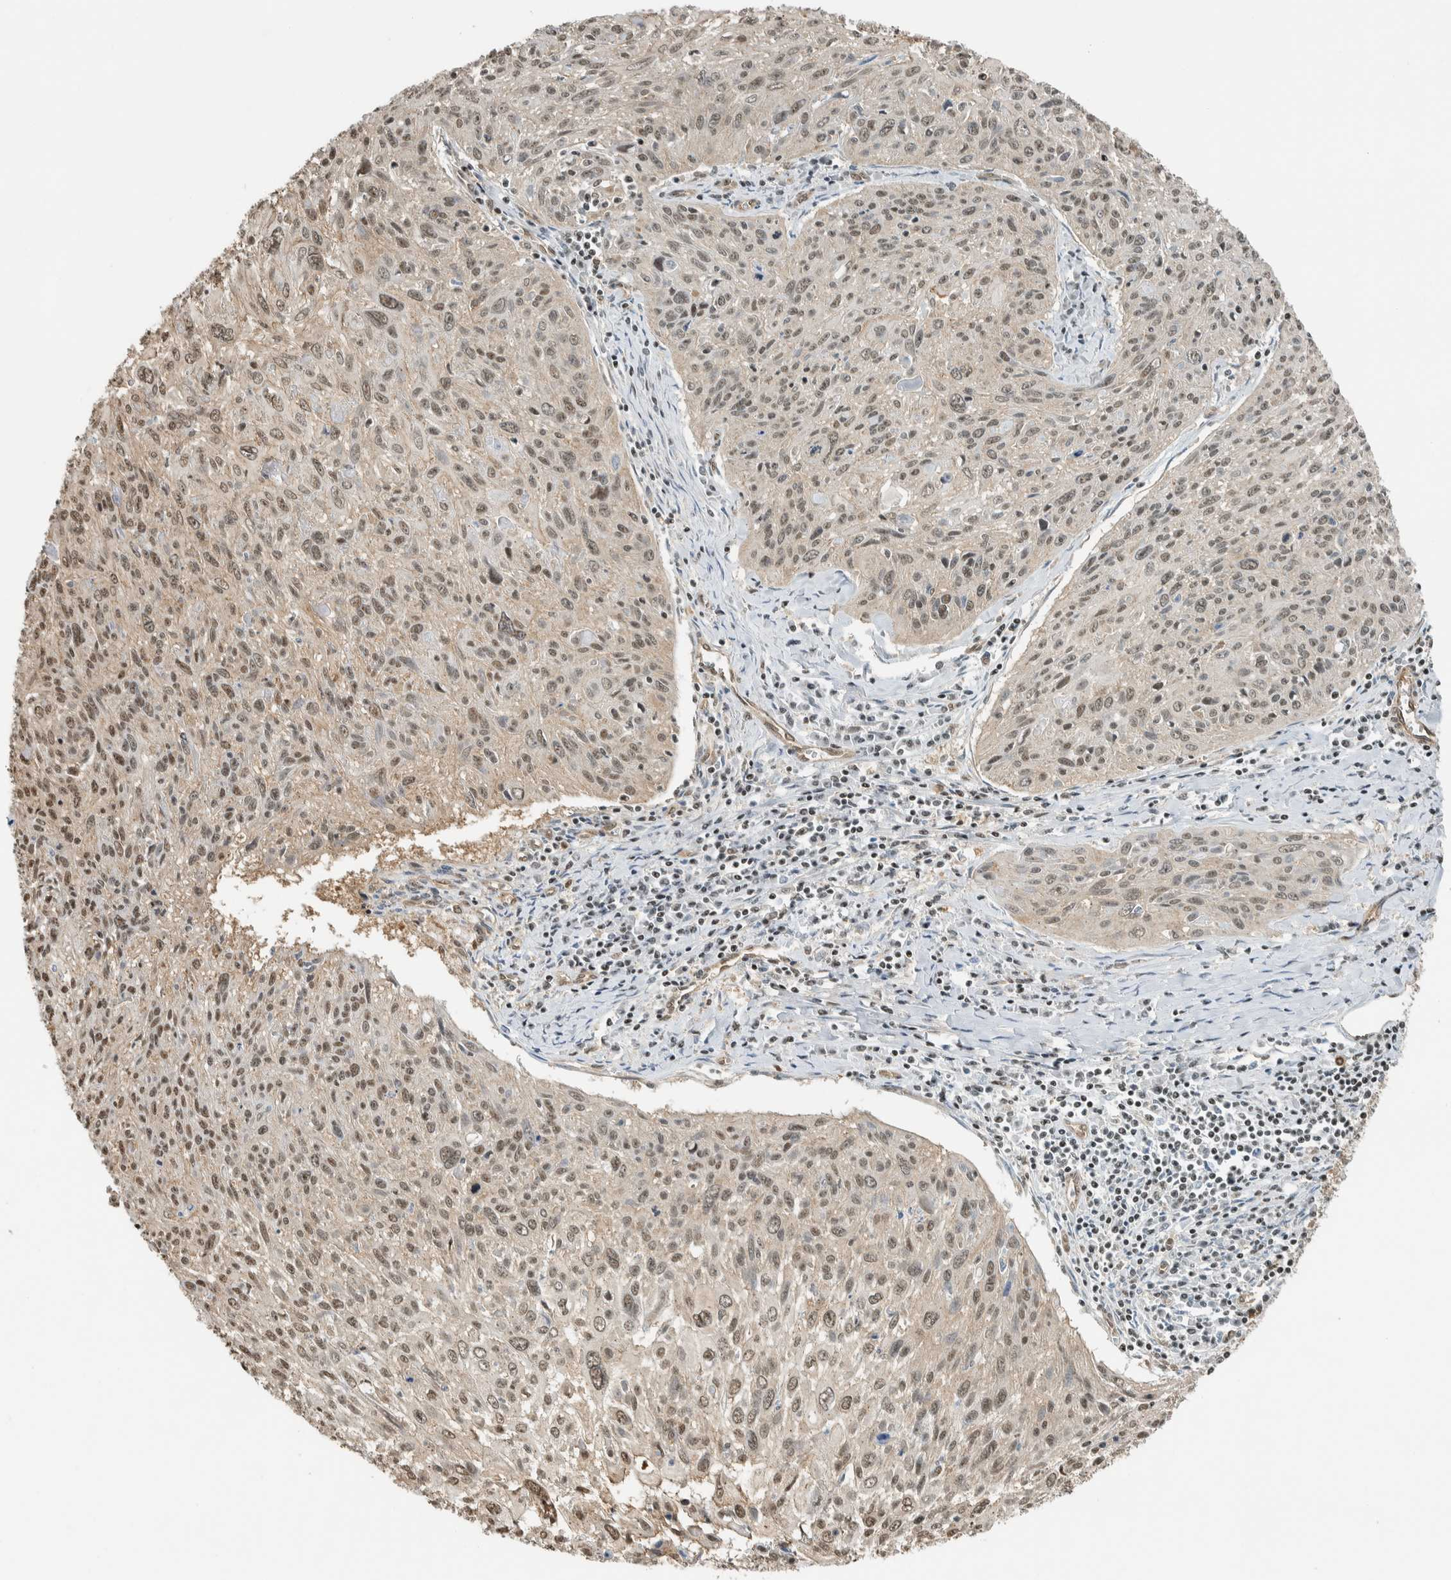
{"staining": {"intensity": "moderate", "quantity": "25%-75%", "location": "cytoplasmic/membranous,nuclear"}, "tissue": "cervical cancer", "cell_type": "Tumor cells", "image_type": "cancer", "snomed": [{"axis": "morphology", "description": "Squamous cell carcinoma, NOS"}, {"axis": "topography", "description": "Cervix"}], "caption": "A photomicrograph of human cervical cancer (squamous cell carcinoma) stained for a protein demonstrates moderate cytoplasmic/membranous and nuclear brown staining in tumor cells.", "gene": "NIBAN2", "patient": {"sex": "female", "age": 51}}